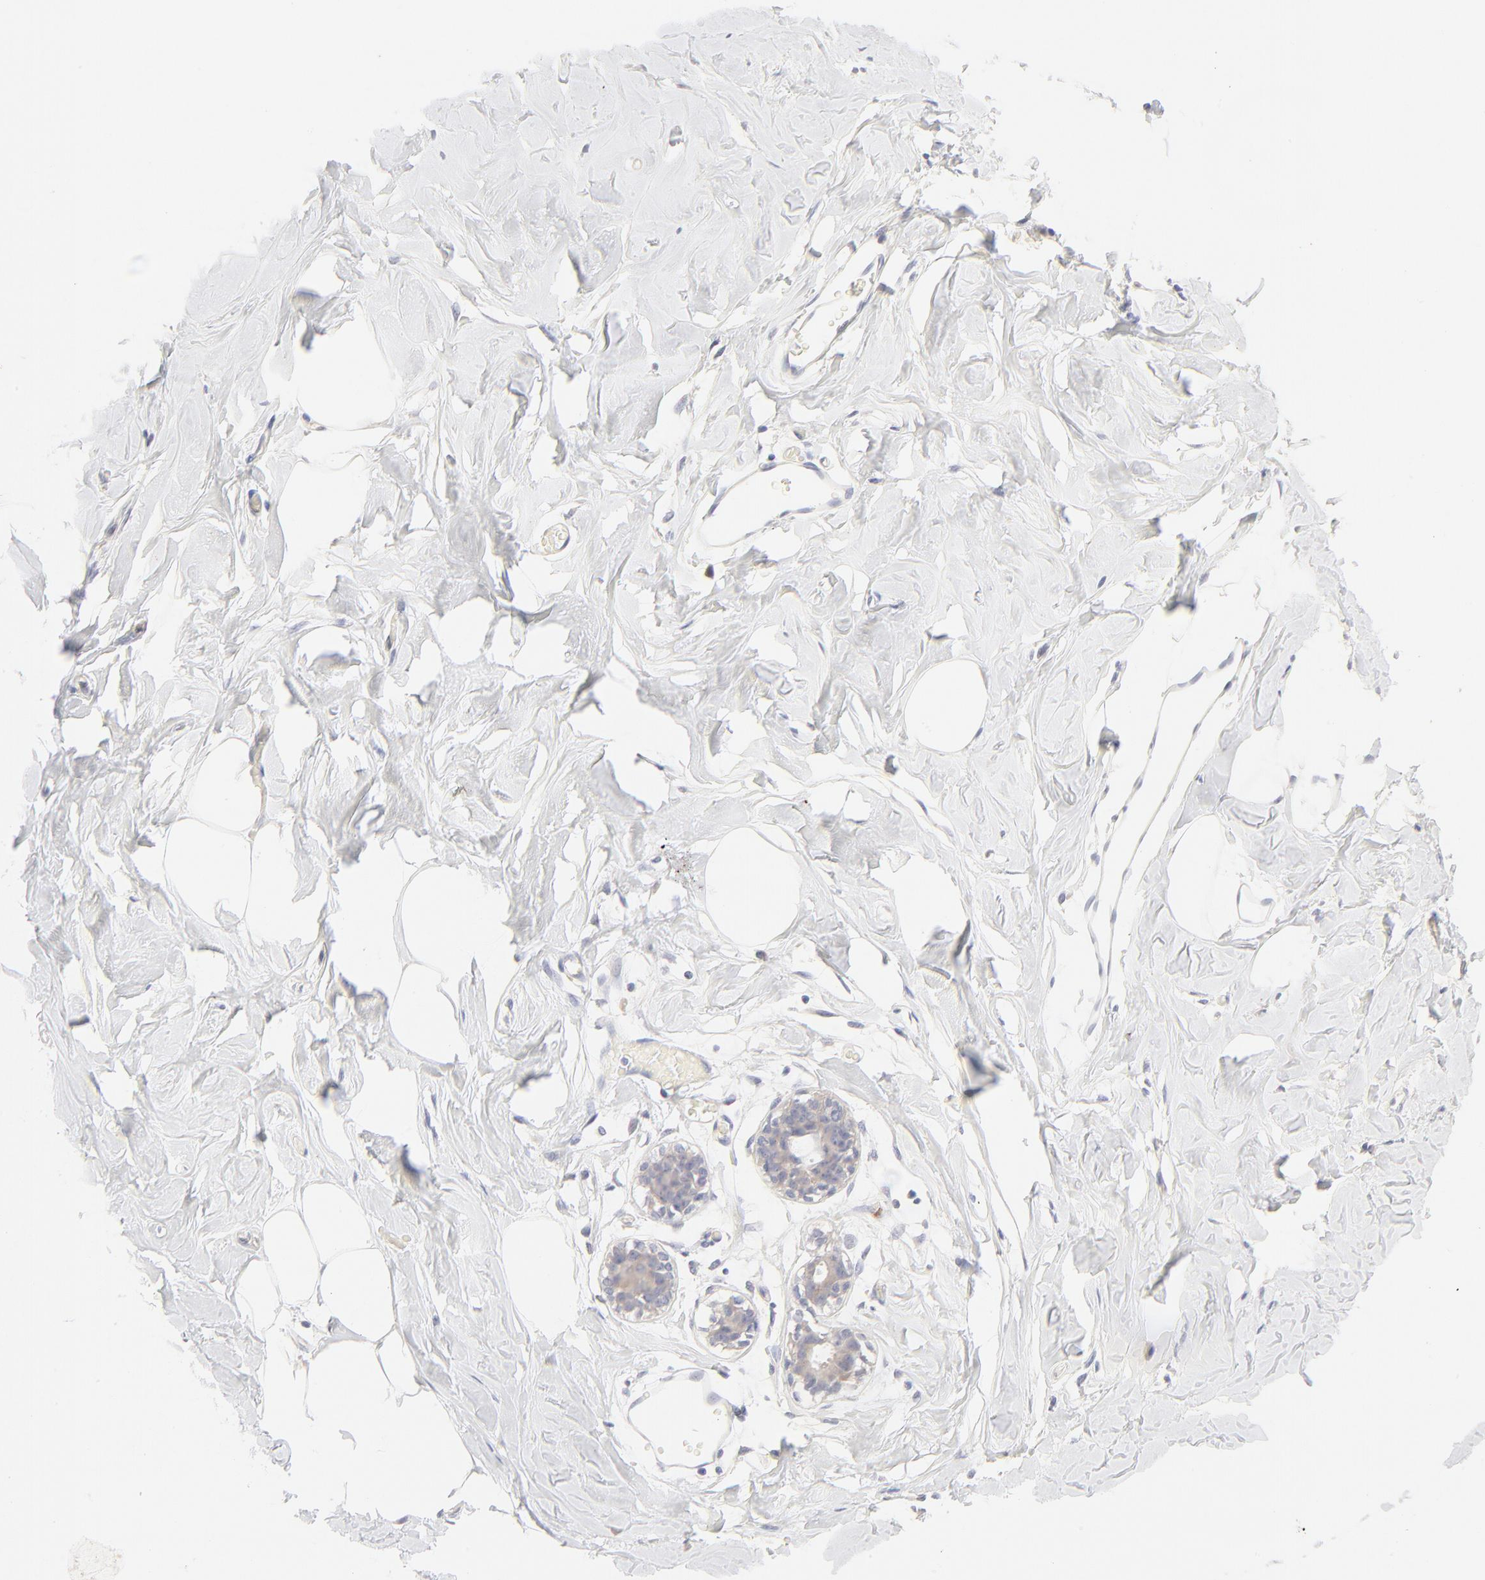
{"staining": {"intensity": "negative", "quantity": "none", "location": "none"}, "tissue": "breast", "cell_type": "Adipocytes", "image_type": "normal", "snomed": [{"axis": "morphology", "description": "Normal tissue, NOS"}, {"axis": "topography", "description": "Breast"}, {"axis": "topography", "description": "Adipose tissue"}], "caption": "This is a image of immunohistochemistry (IHC) staining of unremarkable breast, which shows no staining in adipocytes.", "gene": "NKX2", "patient": {"sex": "female", "age": 25}}